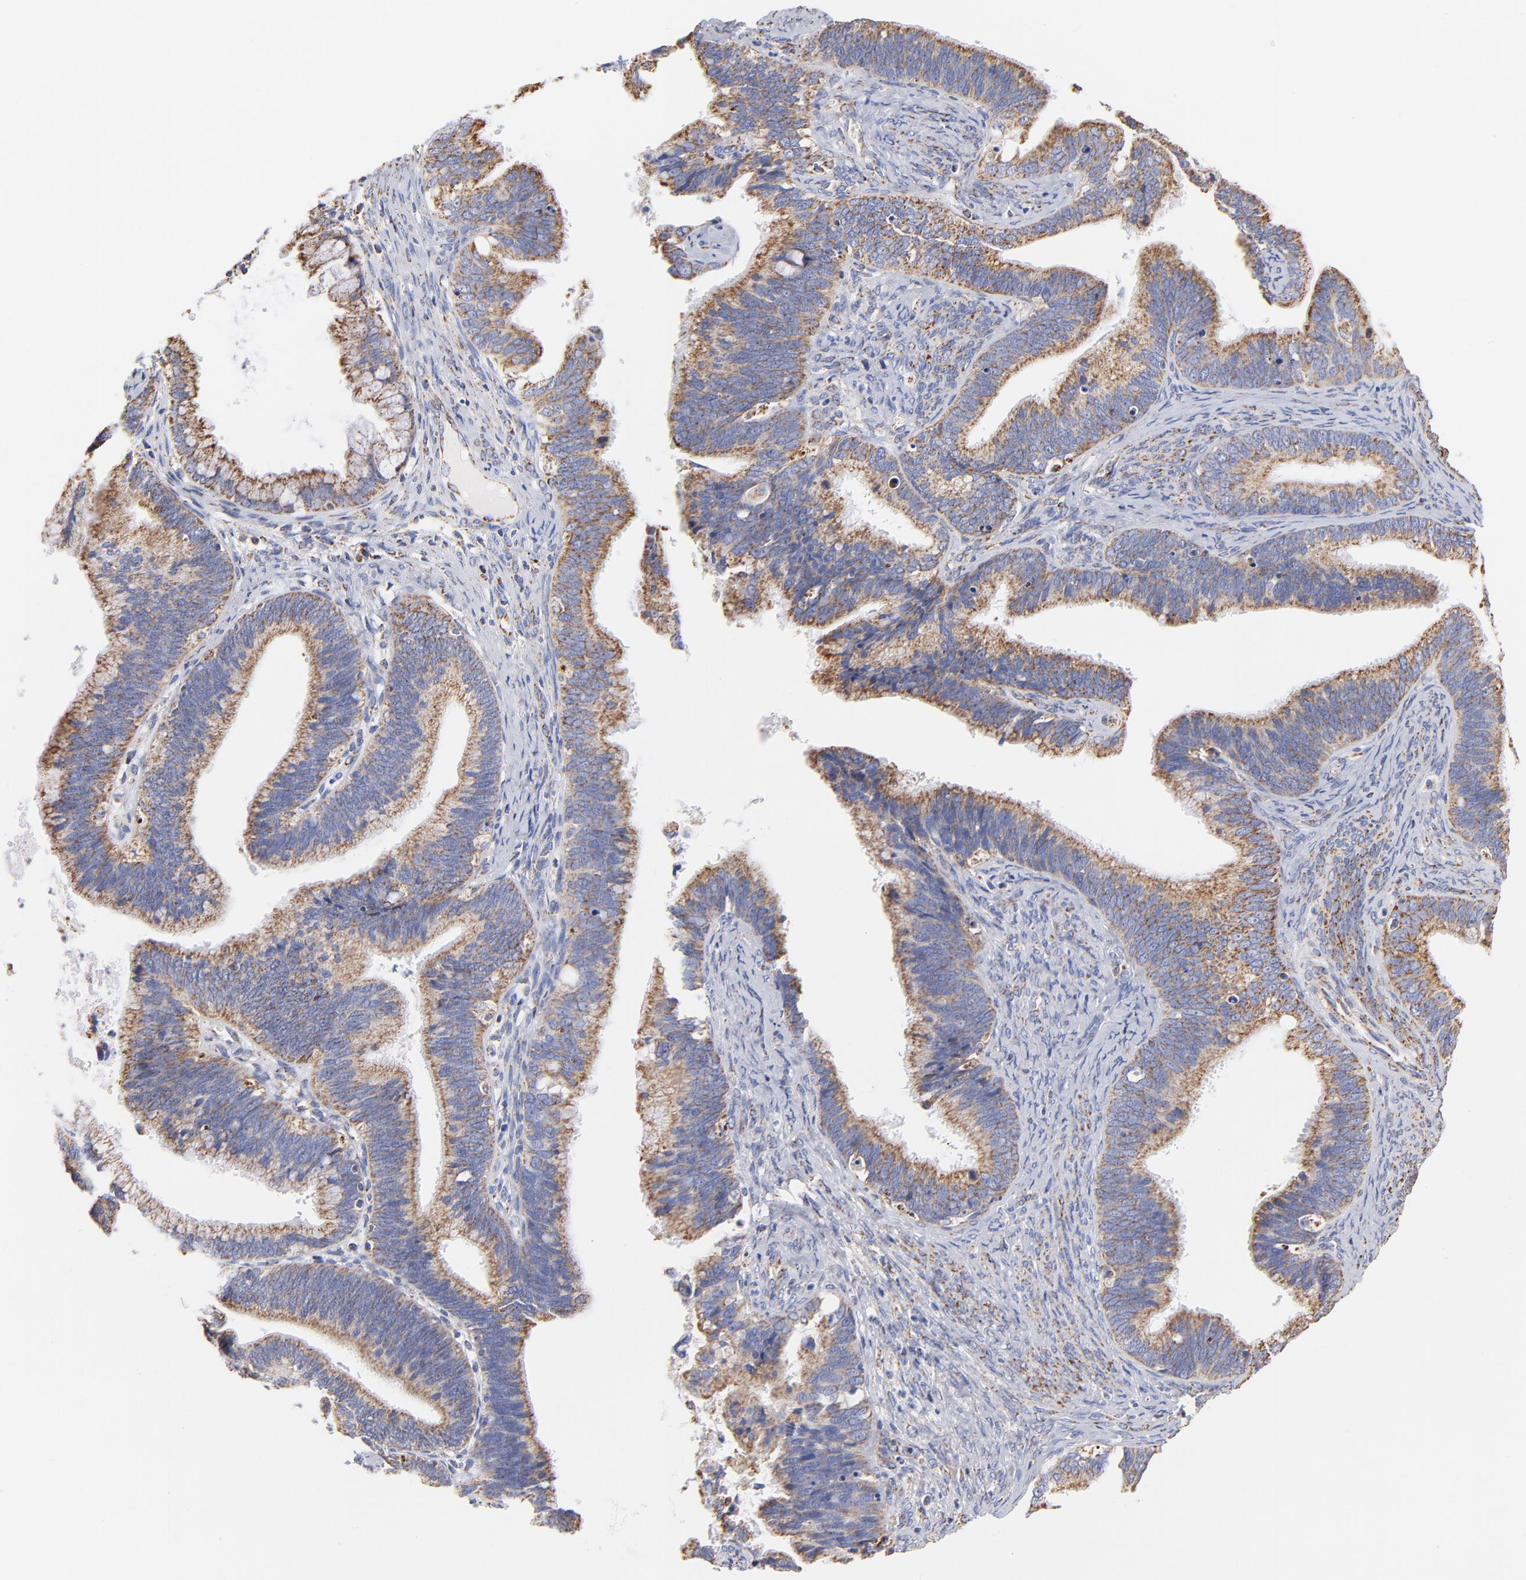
{"staining": {"intensity": "moderate", "quantity": ">75%", "location": "cytoplasmic/membranous"}, "tissue": "cervical cancer", "cell_type": "Tumor cells", "image_type": "cancer", "snomed": [{"axis": "morphology", "description": "Adenocarcinoma, NOS"}, {"axis": "topography", "description": "Cervix"}], "caption": "Tumor cells exhibit medium levels of moderate cytoplasmic/membranous staining in approximately >75% of cells in cervical adenocarcinoma.", "gene": "PHB1", "patient": {"sex": "female", "age": 47}}